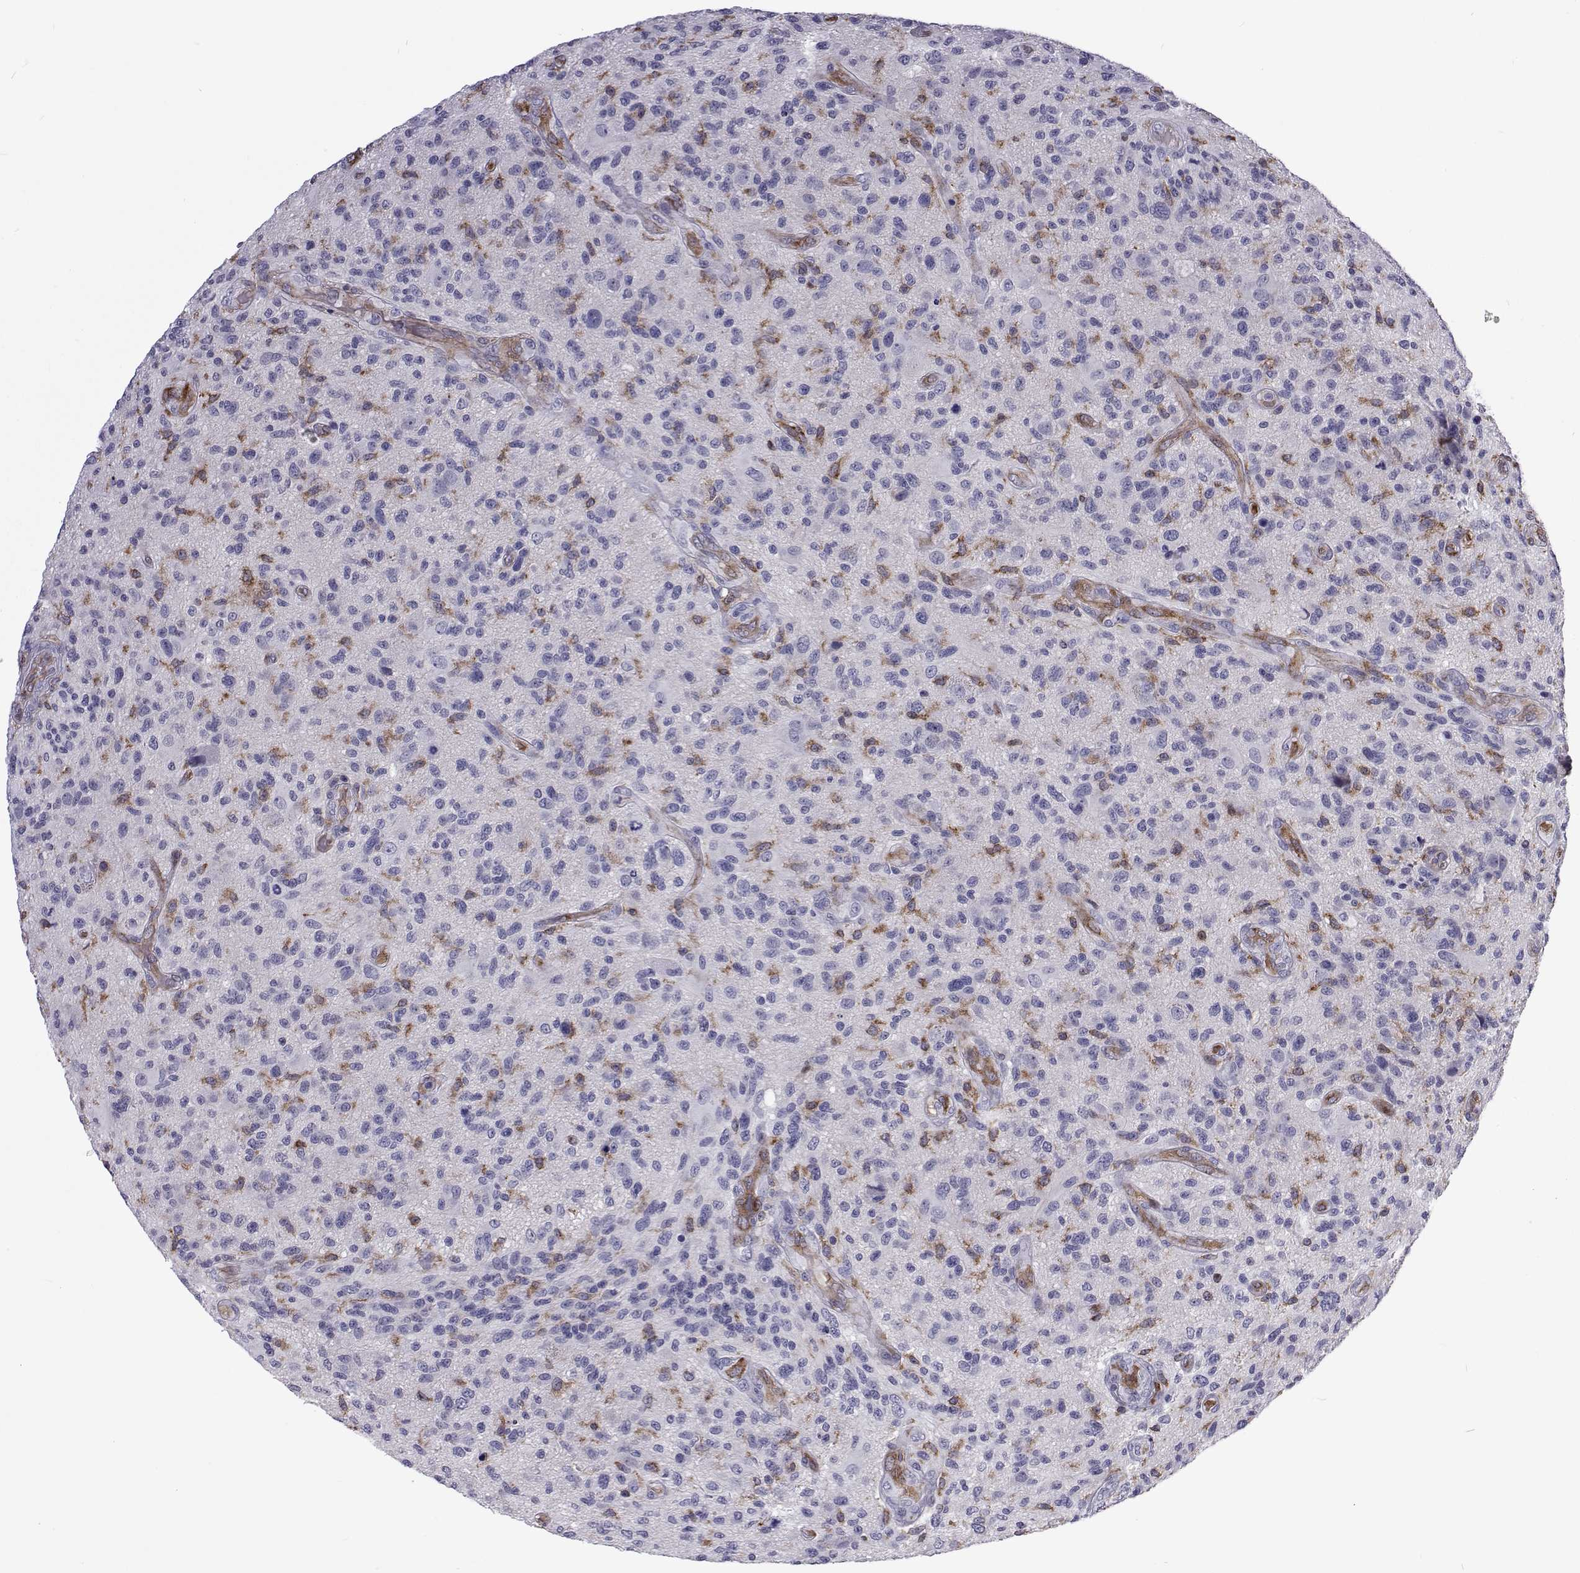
{"staining": {"intensity": "negative", "quantity": "none", "location": "none"}, "tissue": "glioma", "cell_type": "Tumor cells", "image_type": "cancer", "snomed": [{"axis": "morphology", "description": "Glioma, malignant, High grade"}, {"axis": "topography", "description": "Brain"}], "caption": "Malignant high-grade glioma stained for a protein using immunohistochemistry displays no staining tumor cells.", "gene": "TCF15", "patient": {"sex": "male", "age": 47}}